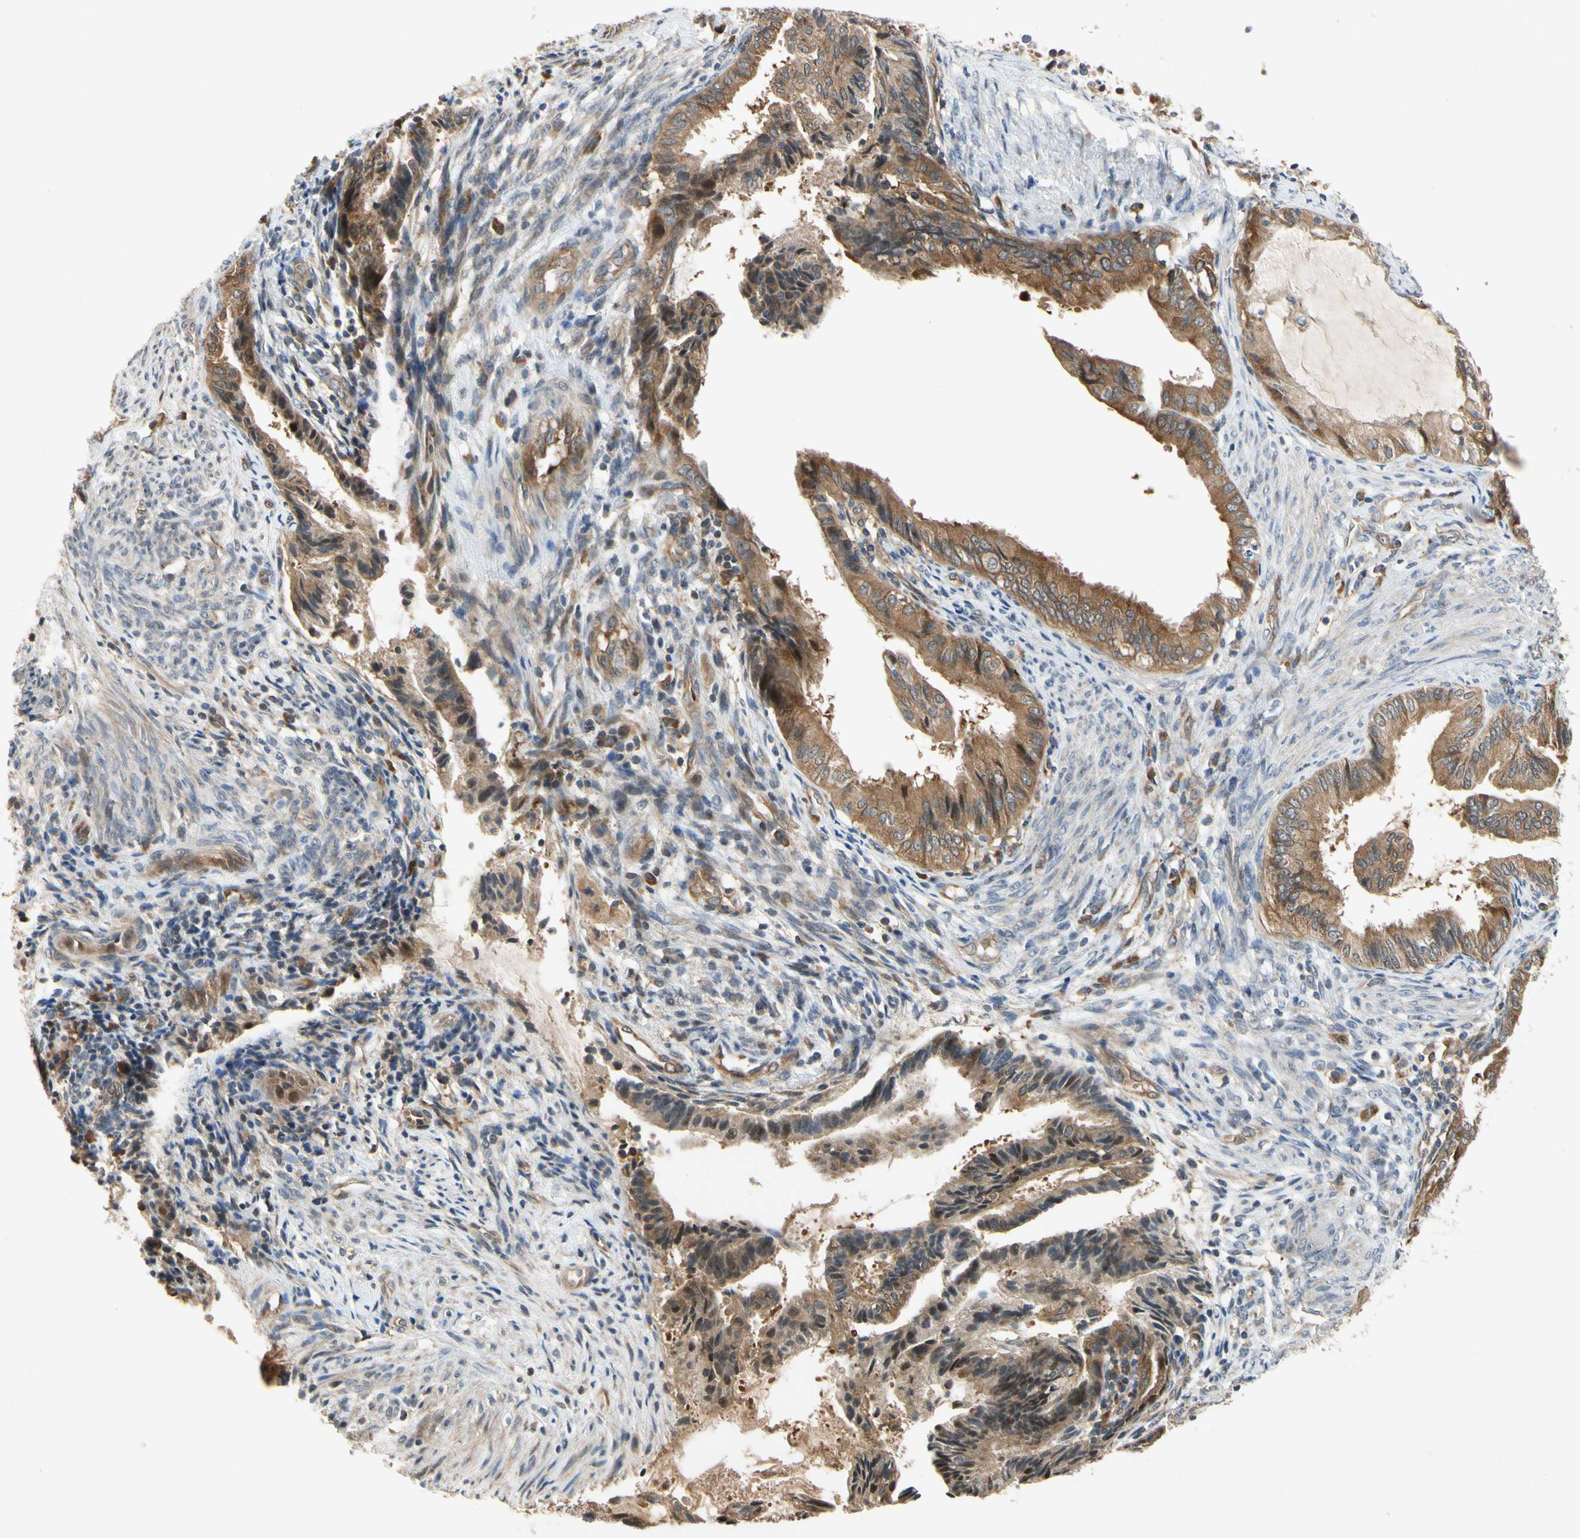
{"staining": {"intensity": "moderate", "quantity": ">75%", "location": "cytoplasmic/membranous"}, "tissue": "endometrial cancer", "cell_type": "Tumor cells", "image_type": "cancer", "snomed": [{"axis": "morphology", "description": "Adenocarcinoma, NOS"}, {"axis": "topography", "description": "Endometrium"}], "caption": "Tumor cells demonstrate moderate cytoplasmic/membranous staining in approximately >75% of cells in endometrial cancer.", "gene": "TDRP", "patient": {"sex": "female", "age": 86}}